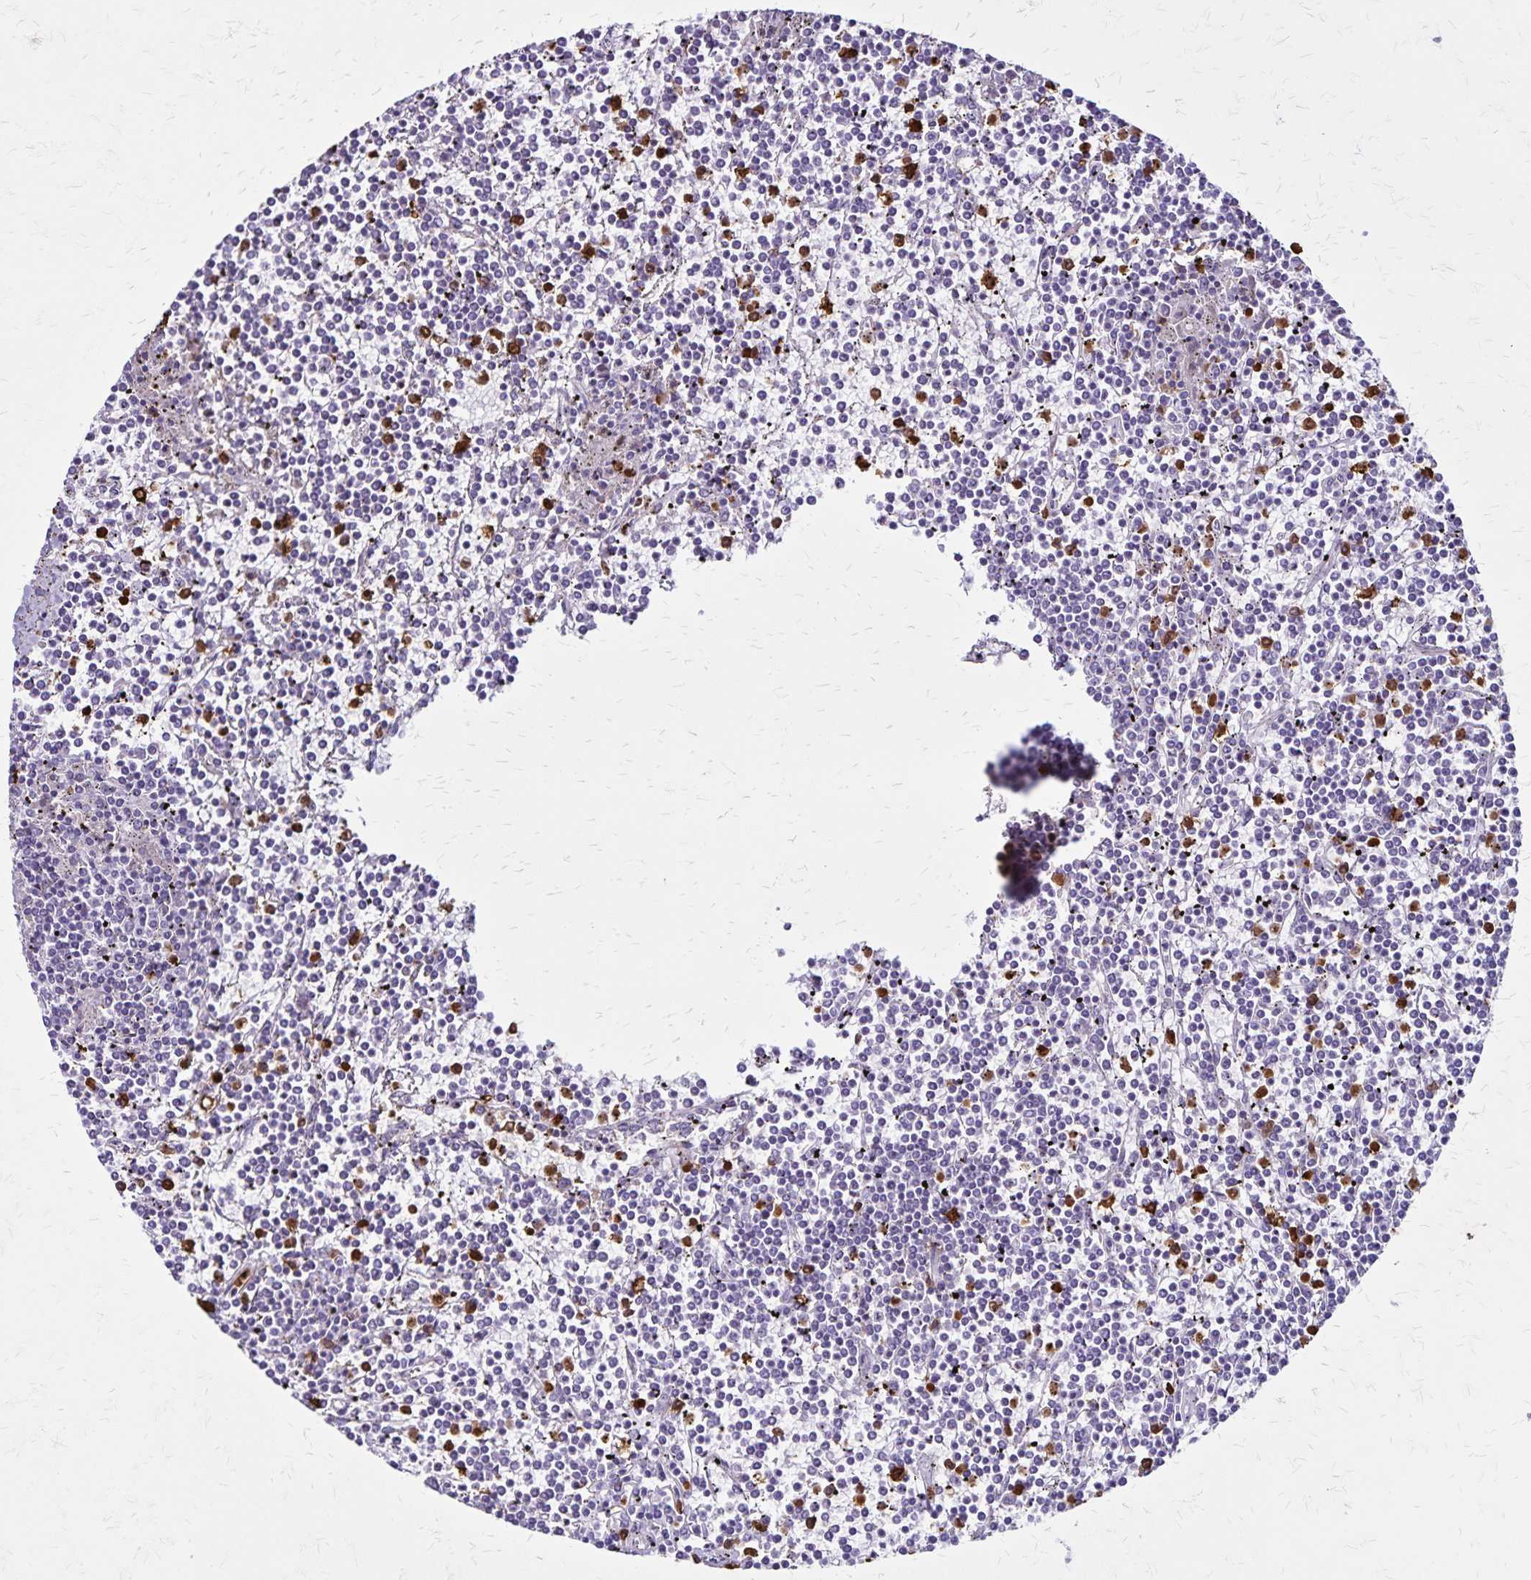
{"staining": {"intensity": "negative", "quantity": "none", "location": "none"}, "tissue": "lymphoma", "cell_type": "Tumor cells", "image_type": "cancer", "snomed": [{"axis": "morphology", "description": "Malignant lymphoma, non-Hodgkin's type, Low grade"}, {"axis": "topography", "description": "Spleen"}], "caption": "Image shows no protein expression in tumor cells of lymphoma tissue.", "gene": "ULBP3", "patient": {"sex": "female", "age": 19}}